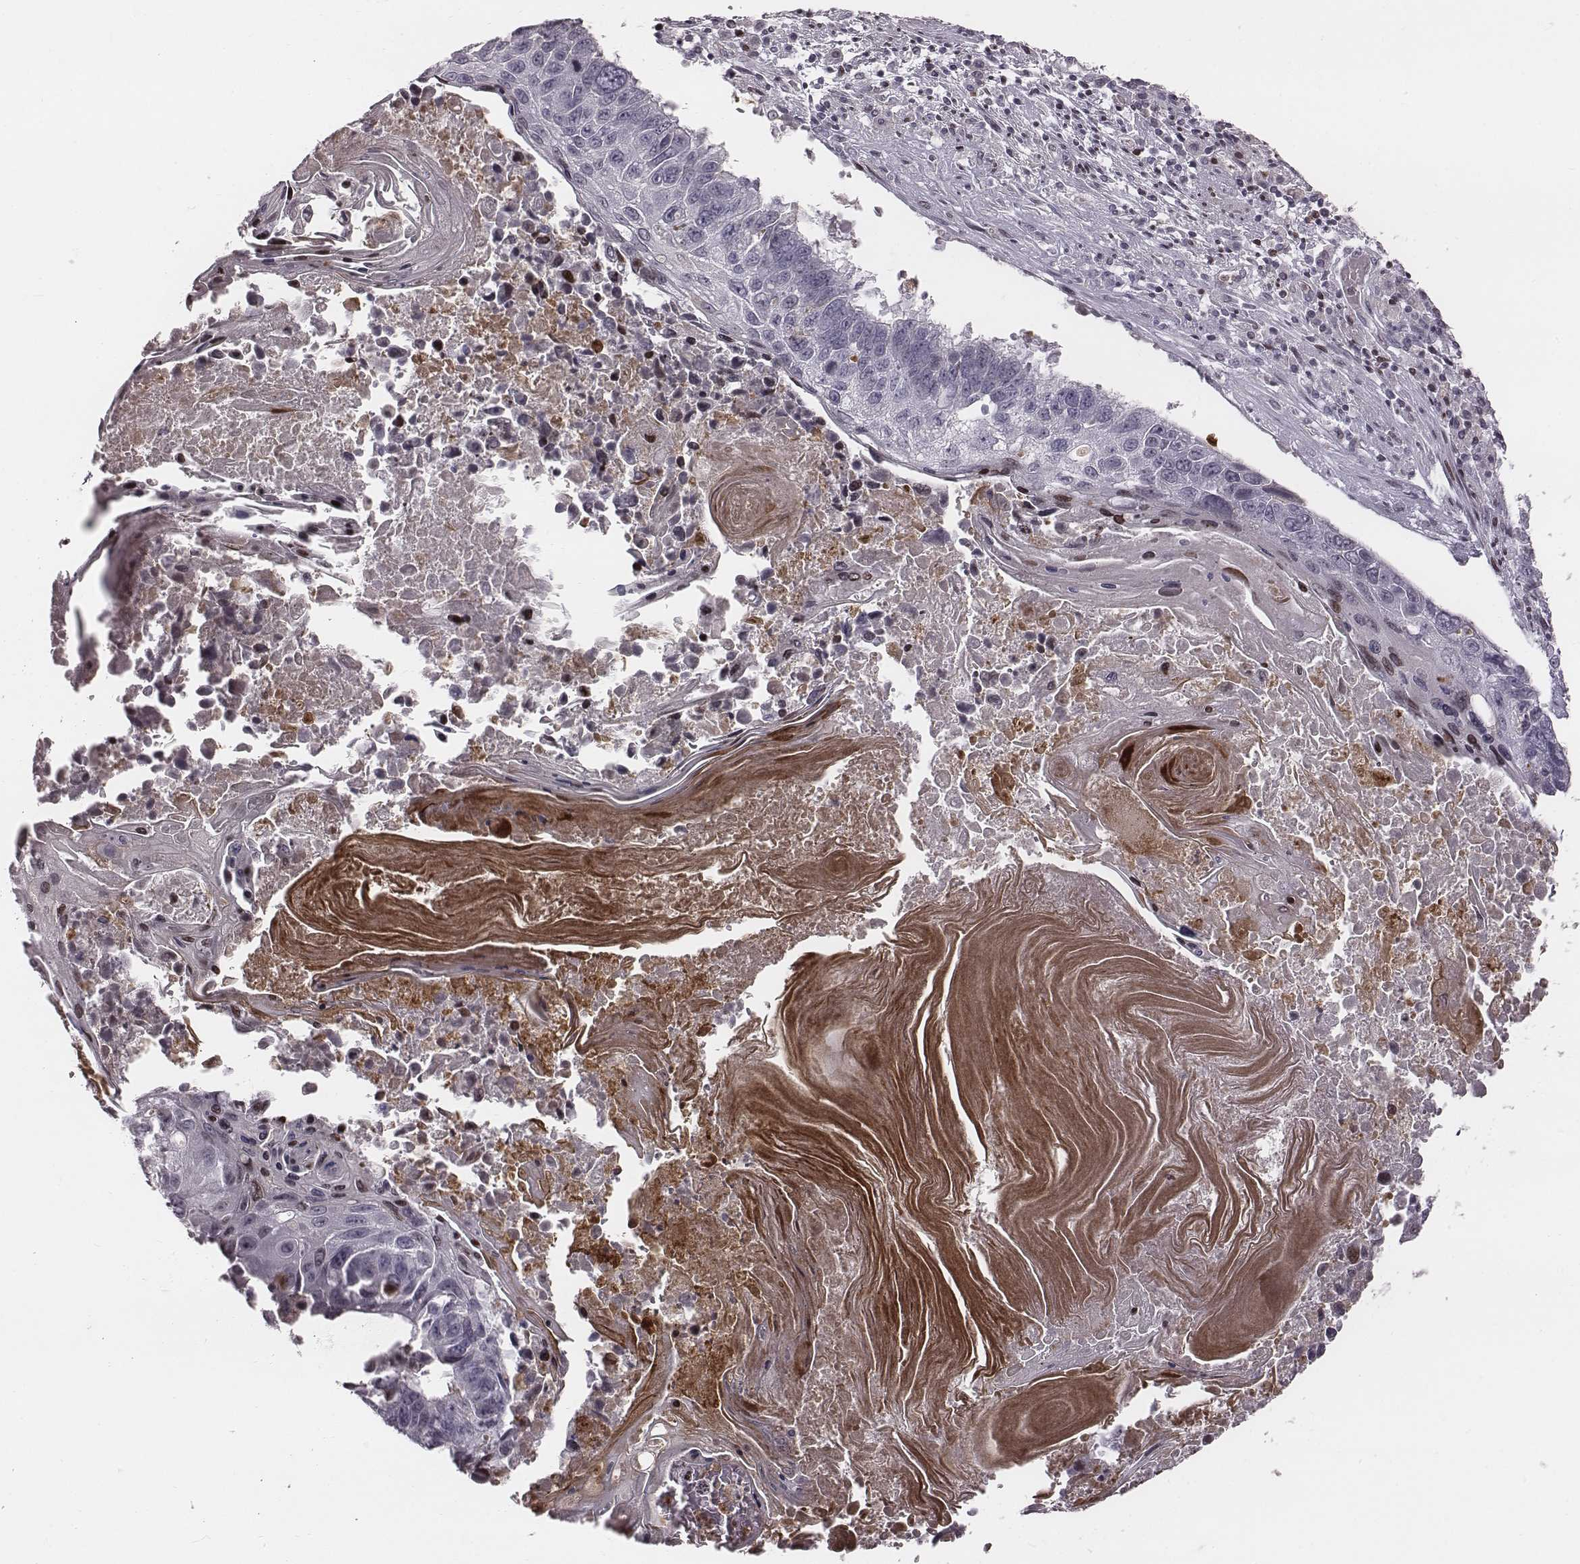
{"staining": {"intensity": "negative", "quantity": "none", "location": "none"}, "tissue": "lung cancer", "cell_type": "Tumor cells", "image_type": "cancer", "snomed": [{"axis": "morphology", "description": "Squamous cell carcinoma, NOS"}, {"axis": "topography", "description": "Lung"}], "caption": "Lung cancer was stained to show a protein in brown. There is no significant positivity in tumor cells.", "gene": "NDC1", "patient": {"sex": "male", "age": 73}}